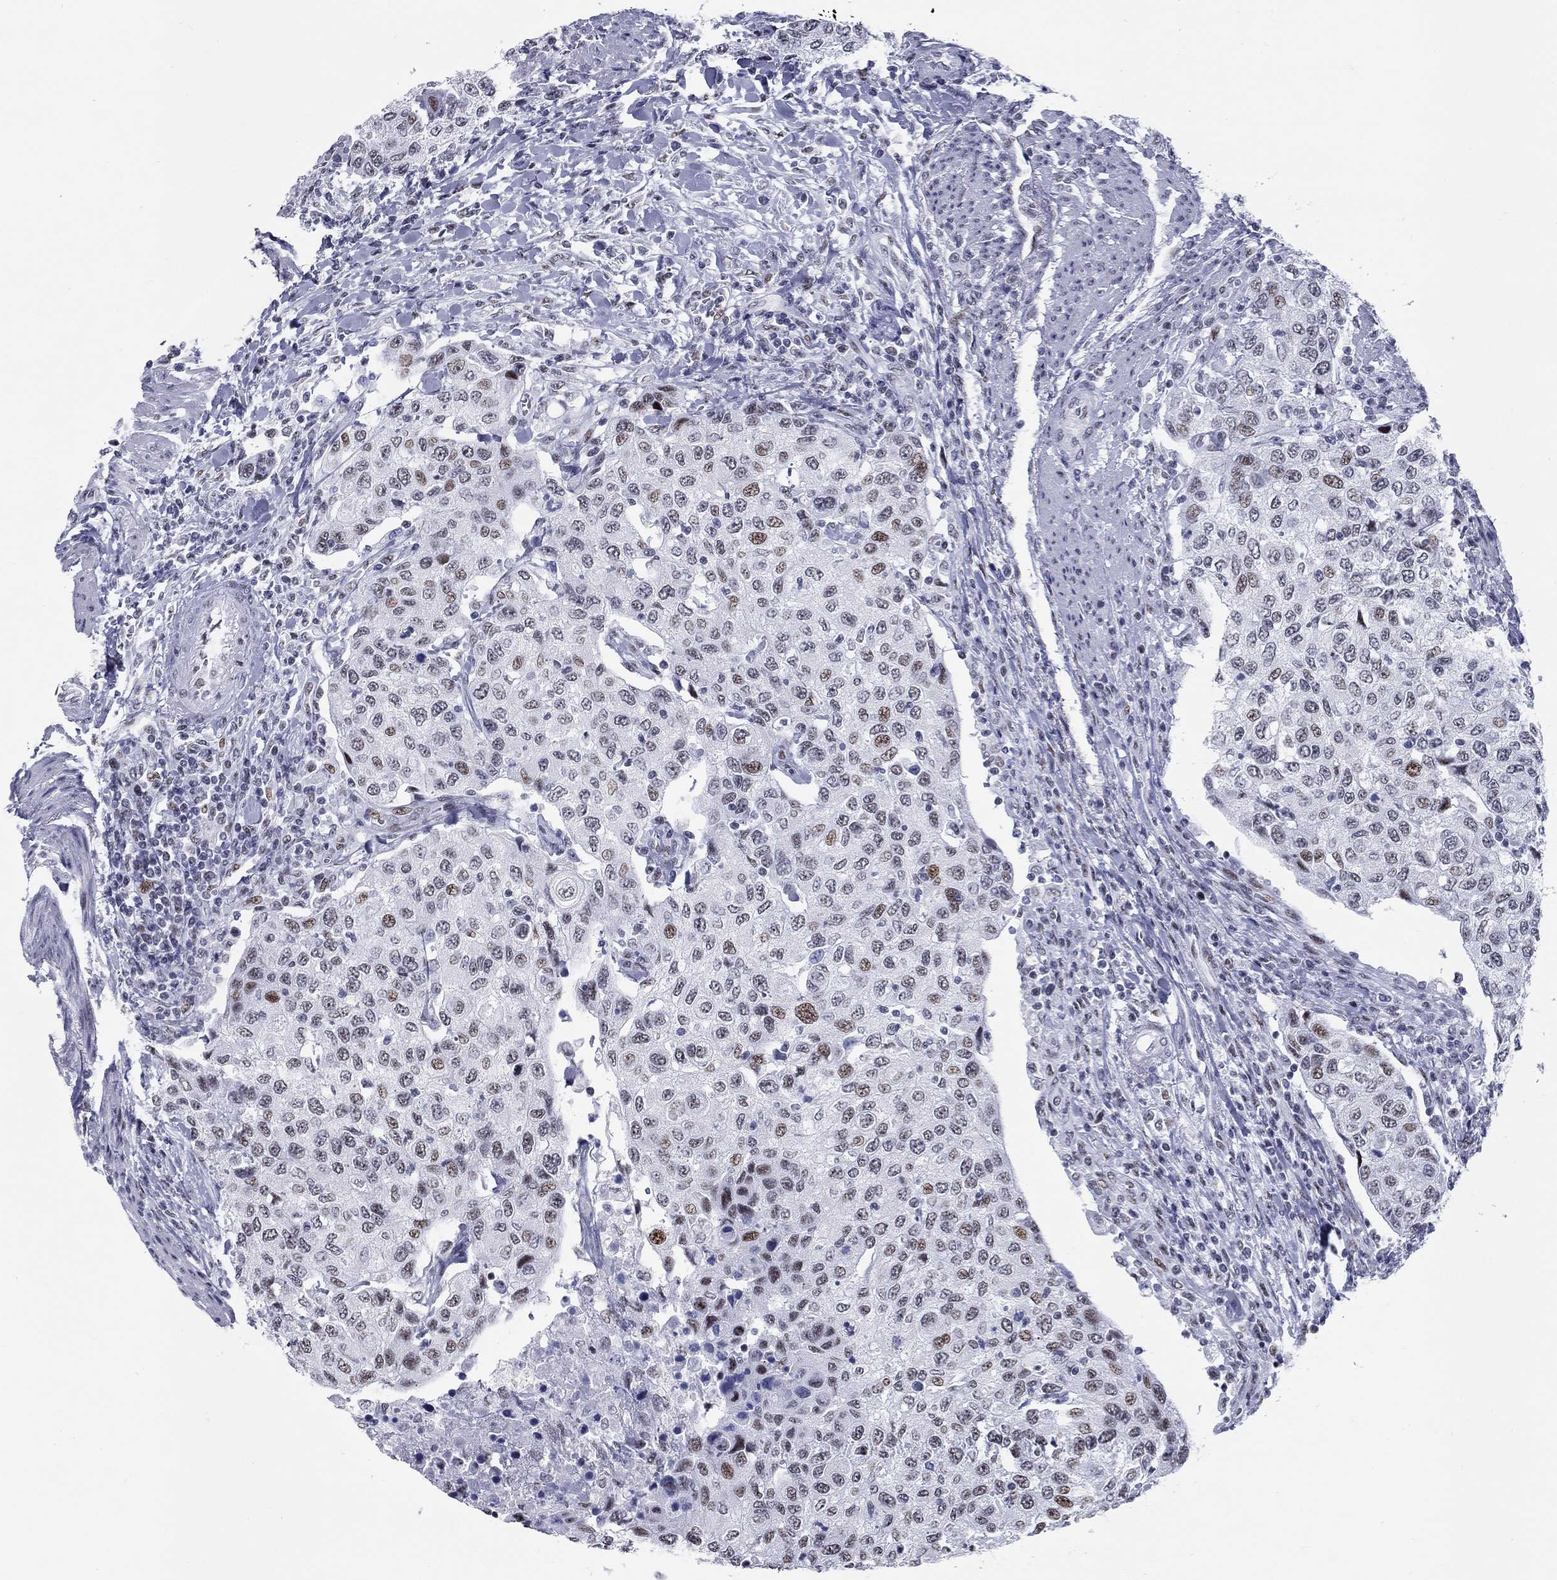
{"staining": {"intensity": "strong", "quantity": "<25%", "location": "nuclear"}, "tissue": "urothelial cancer", "cell_type": "Tumor cells", "image_type": "cancer", "snomed": [{"axis": "morphology", "description": "Urothelial carcinoma, High grade"}, {"axis": "topography", "description": "Urinary bladder"}], "caption": "A medium amount of strong nuclear positivity is appreciated in approximately <25% of tumor cells in high-grade urothelial carcinoma tissue.", "gene": "ASF1B", "patient": {"sex": "female", "age": 78}}